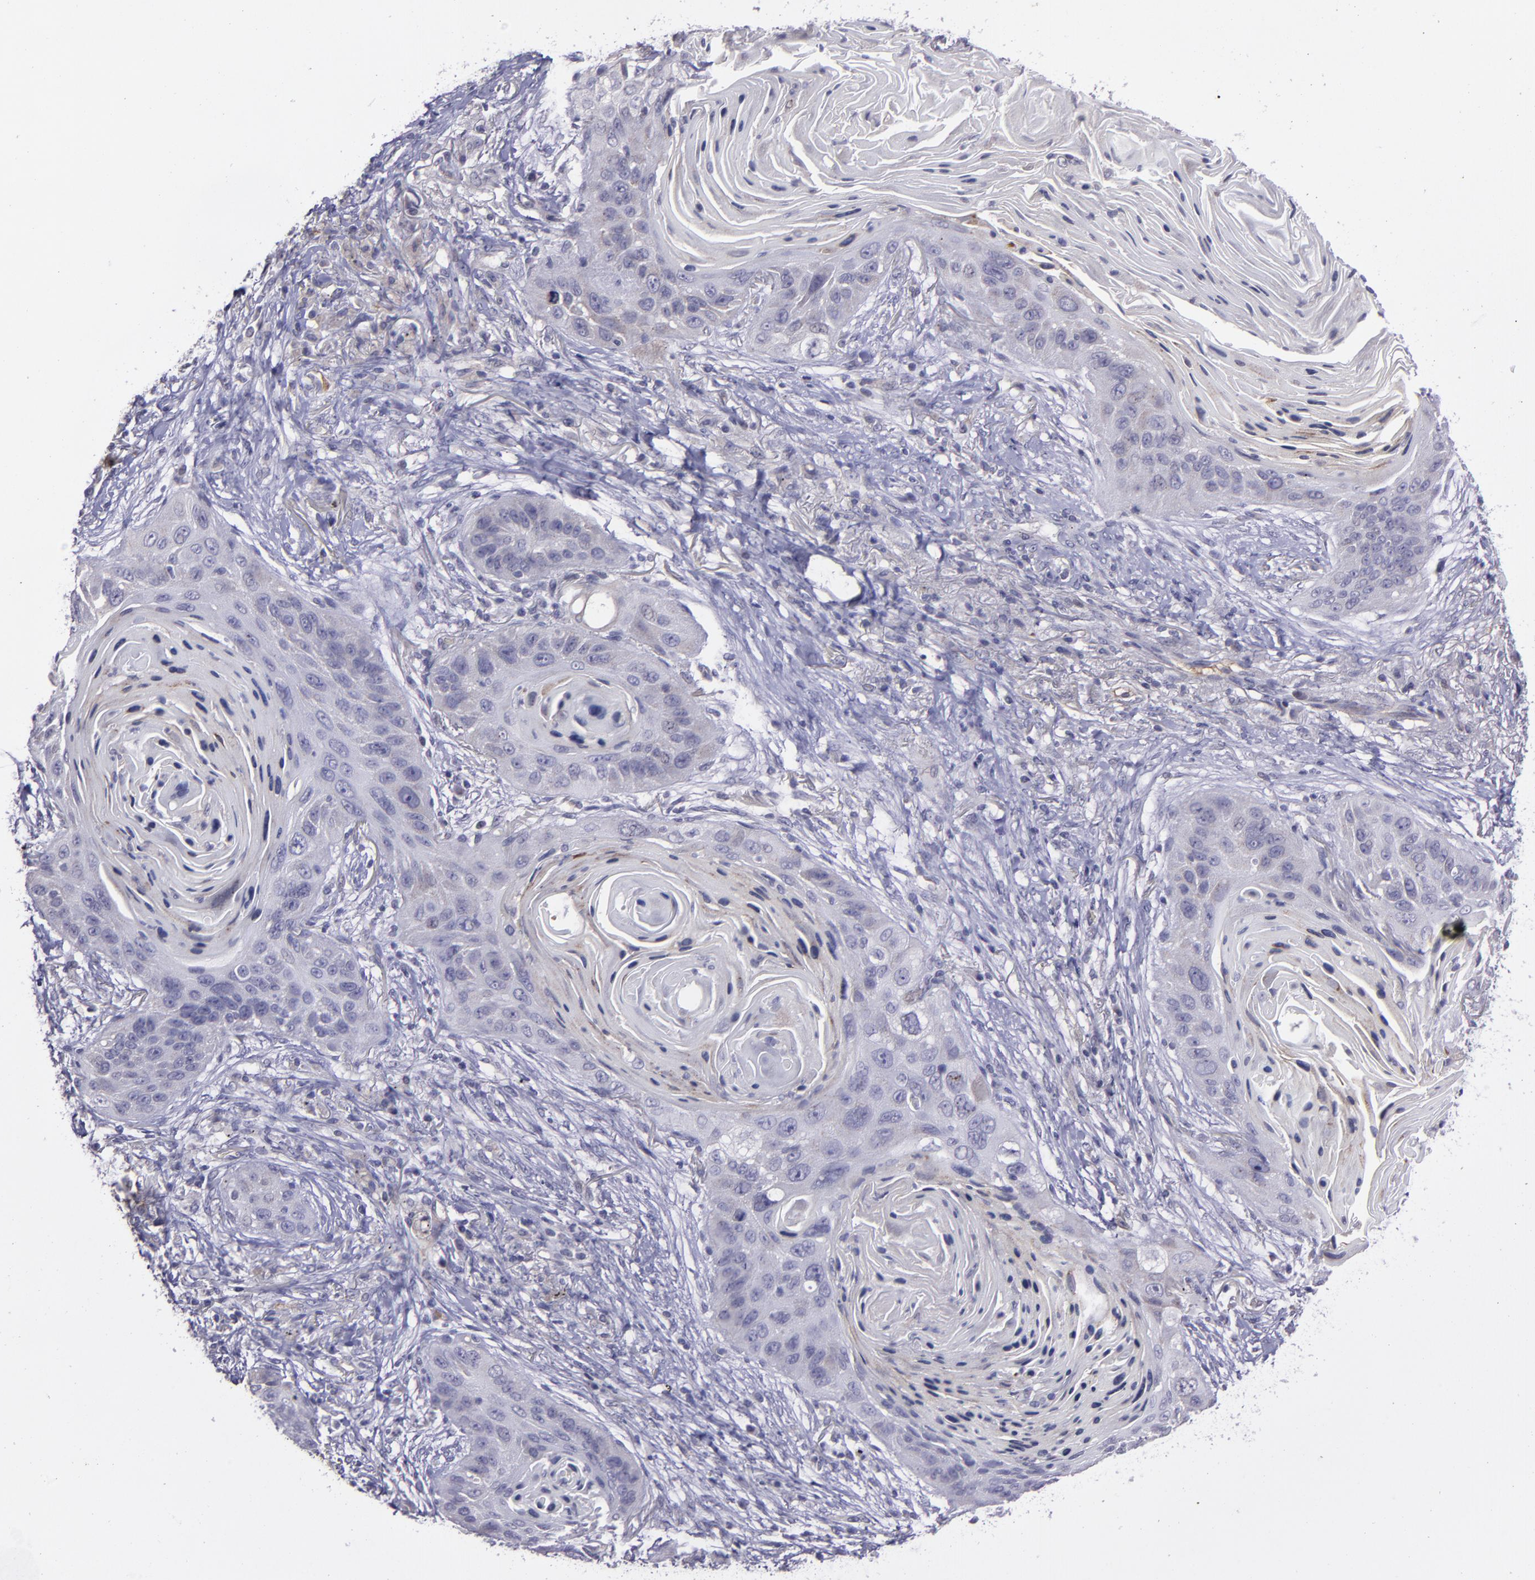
{"staining": {"intensity": "weak", "quantity": "<25%", "location": "cytoplasmic/membranous"}, "tissue": "lung cancer", "cell_type": "Tumor cells", "image_type": "cancer", "snomed": [{"axis": "morphology", "description": "Squamous cell carcinoma, NOS"}, {"axis": "topography", "description": "Lung"}], "caption": "There is no significant positivity in tumor cells of lung squamous cell carcinoma.", "gene": "MASP1", "patient": {"sex": "female", "age": 67}}